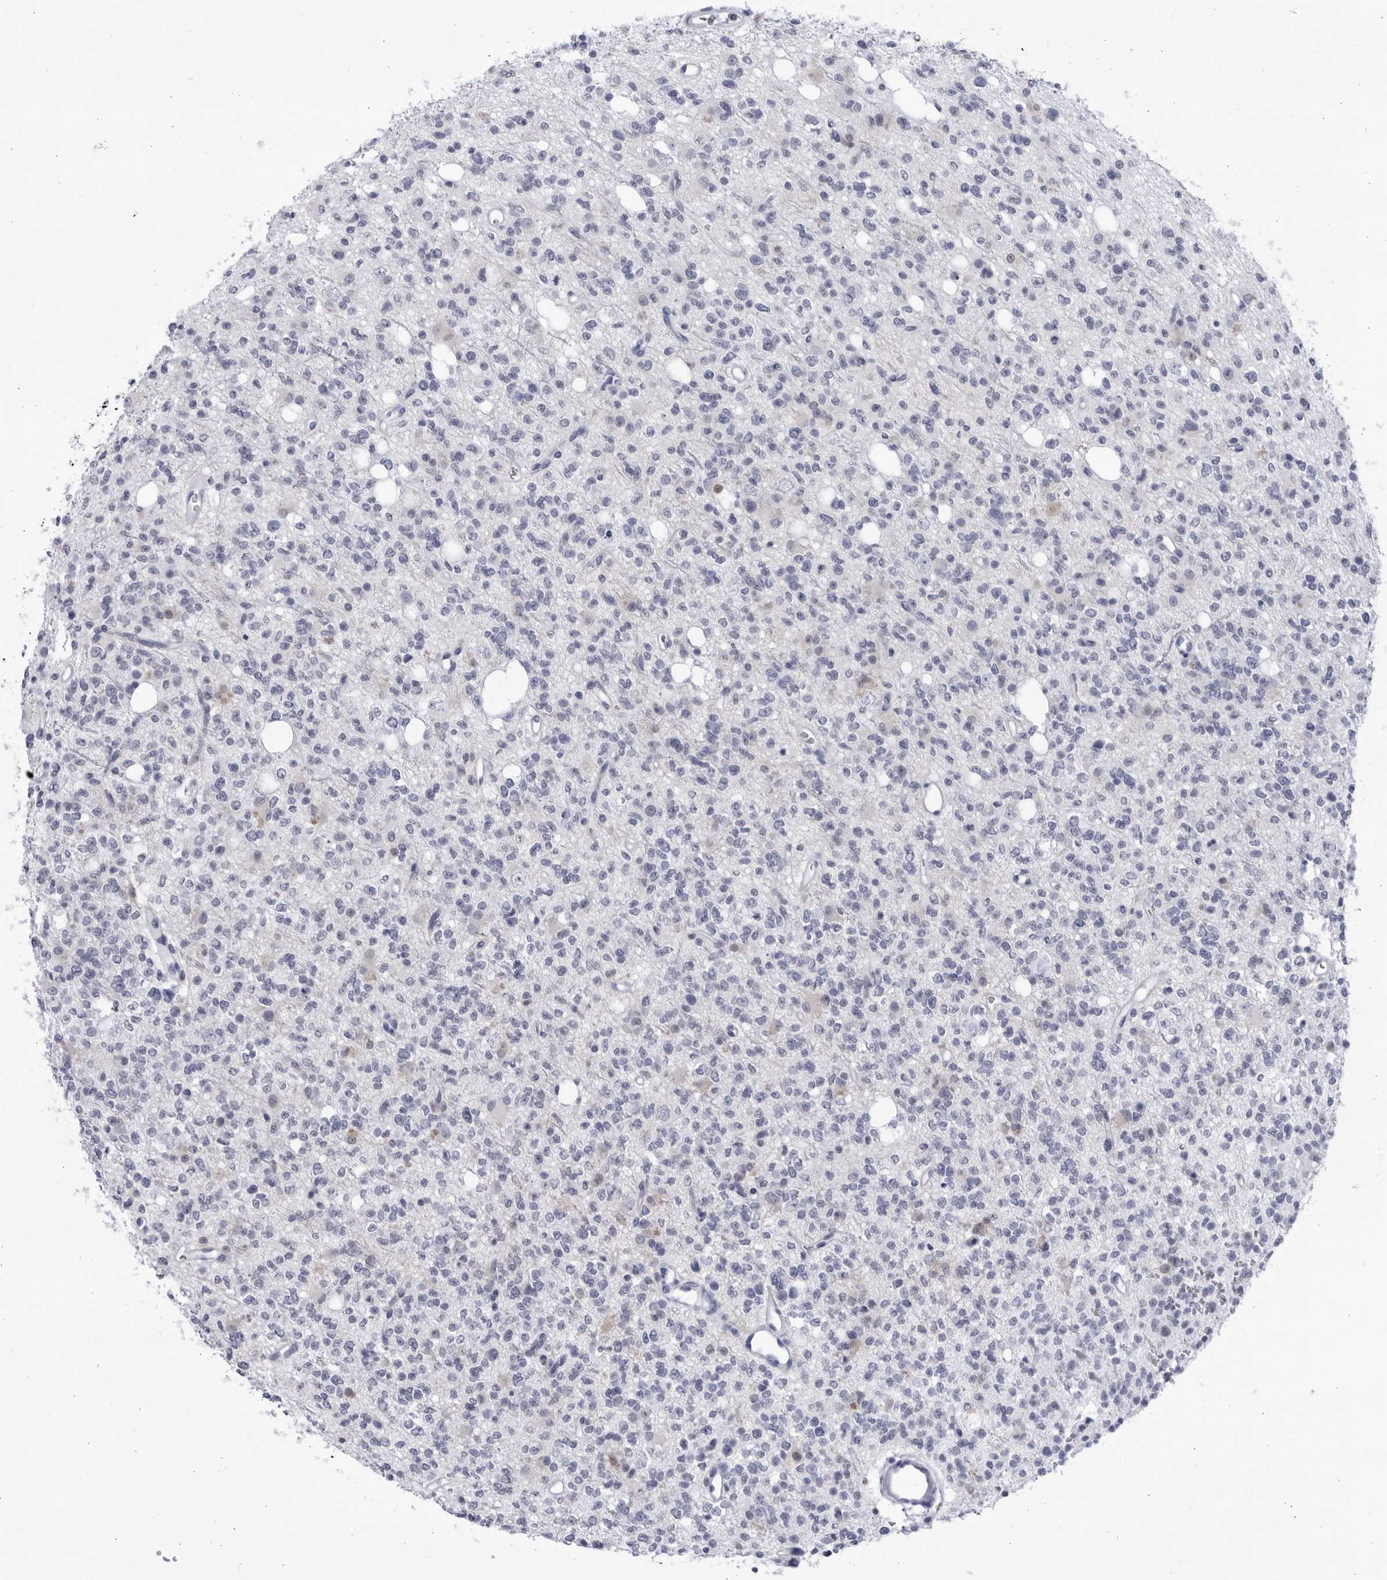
{"staining": {"intensity": "negative", "quantity": "none", "location": "none"}, "tissue": "glioma", "cell_type": "Tumor cells", "image_type": "cancer", "snomed": [{"axis": "morphology", "description": "Glioma, malignant, High grade"}, {"axis": "topography", "description": "Brain"}], "caption": "An immunohistochemistry (IHC) image of malignant high-grade glioma is shown. There is no staining in tumor cells of malignant high-grade glioma.", "gene": "CCDC181", "patient": {"sex": "female", "age": 62}}